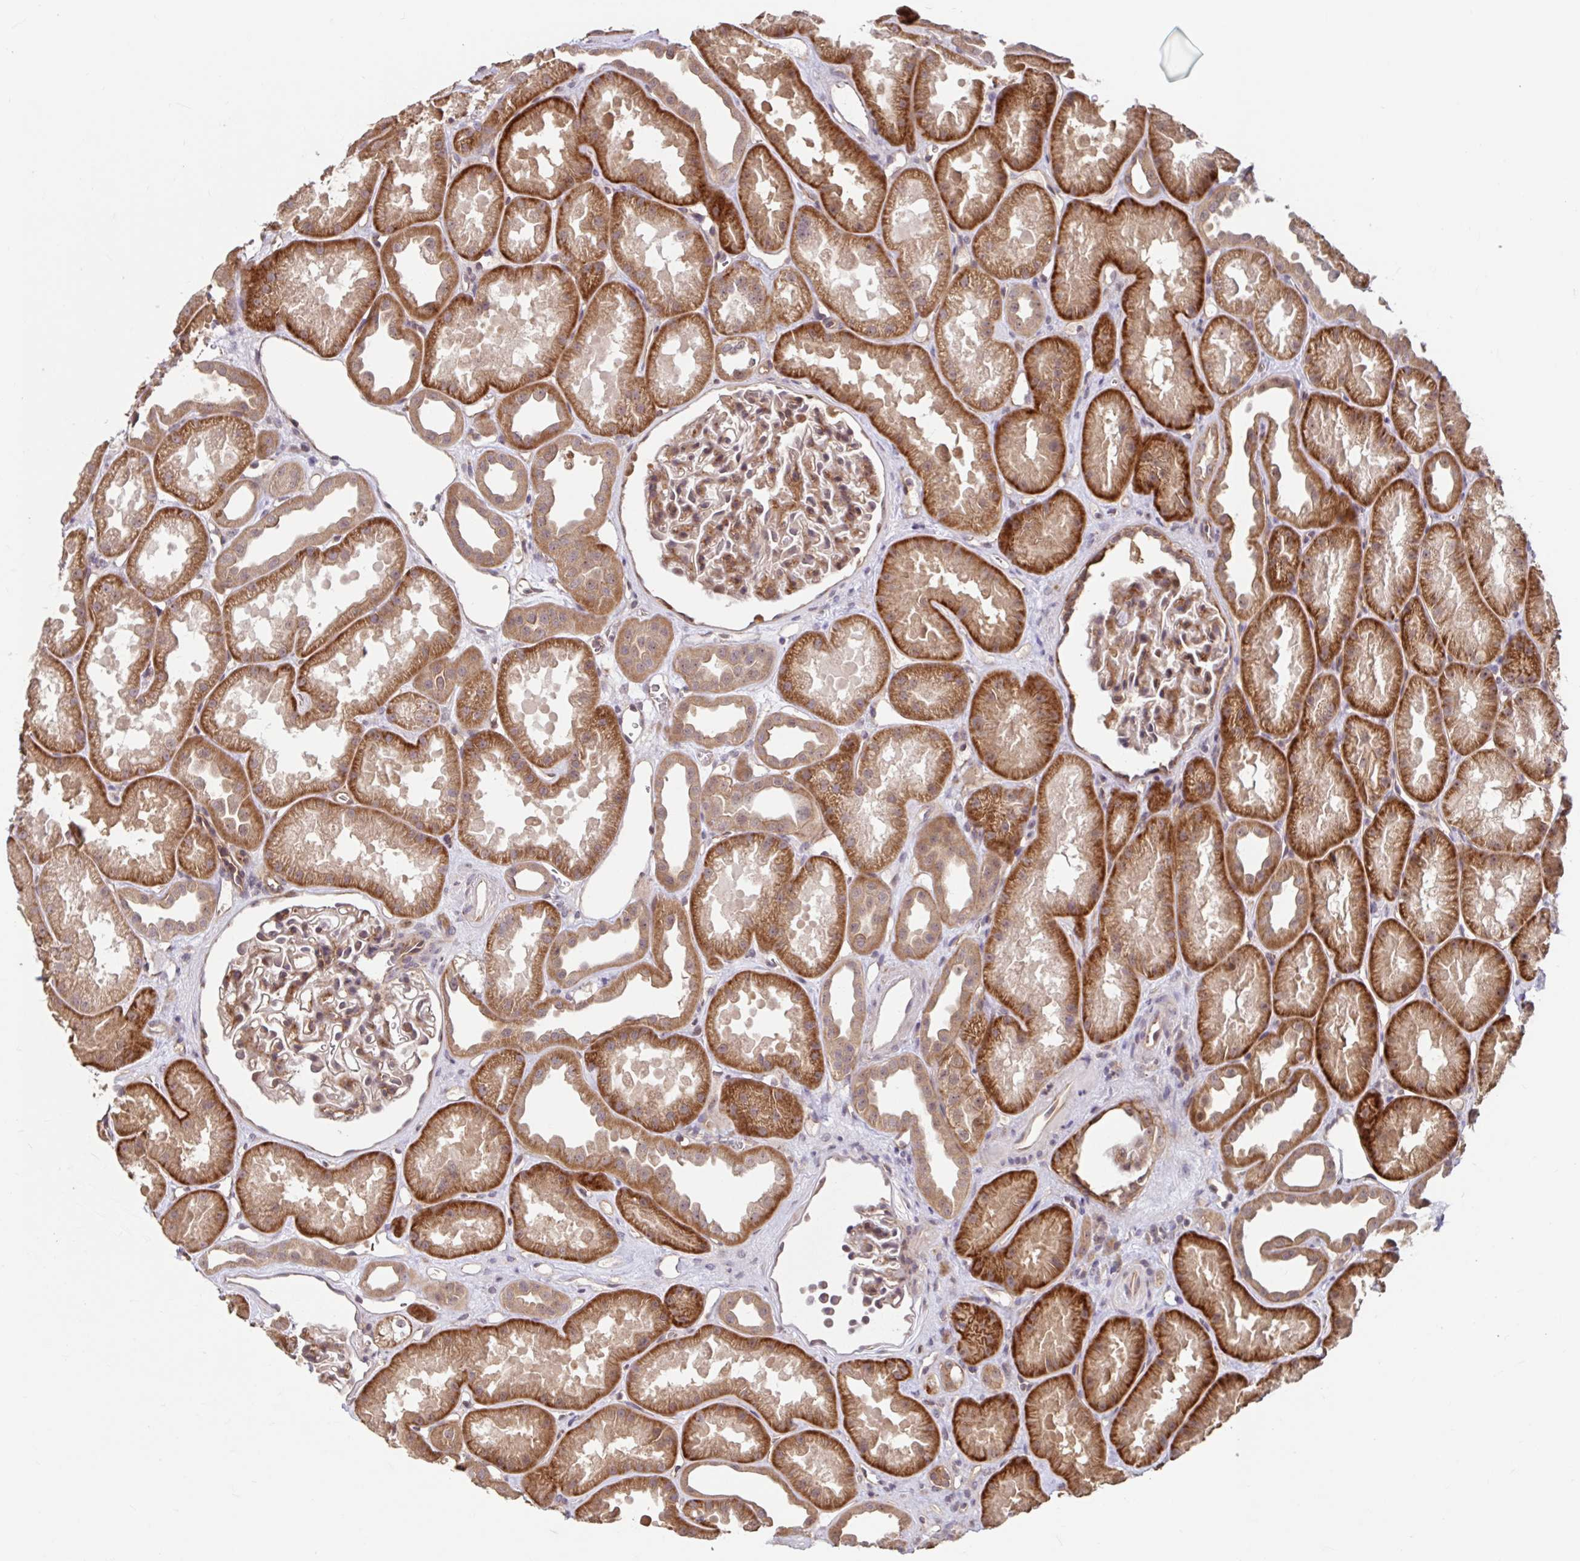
{"staining": {"intensity": "moderate", "quantity": "25%-75%", "location": "cytoplasmic/membranous"}, "tissue": "kidney", "cell_type": "Cells in glomeruli", "image_type": "normal", "snomed": [{"axis": "morphology", "description": "Normal tissue, NOS"}, {"axis": "topography", "description": "Kidney"}], "caption": "Kidney stained with a protein marker reveals moderate staining in cells in glomeruli.", "gene": "STYXL1", "patient": {"sex": "male", "age": 61}}